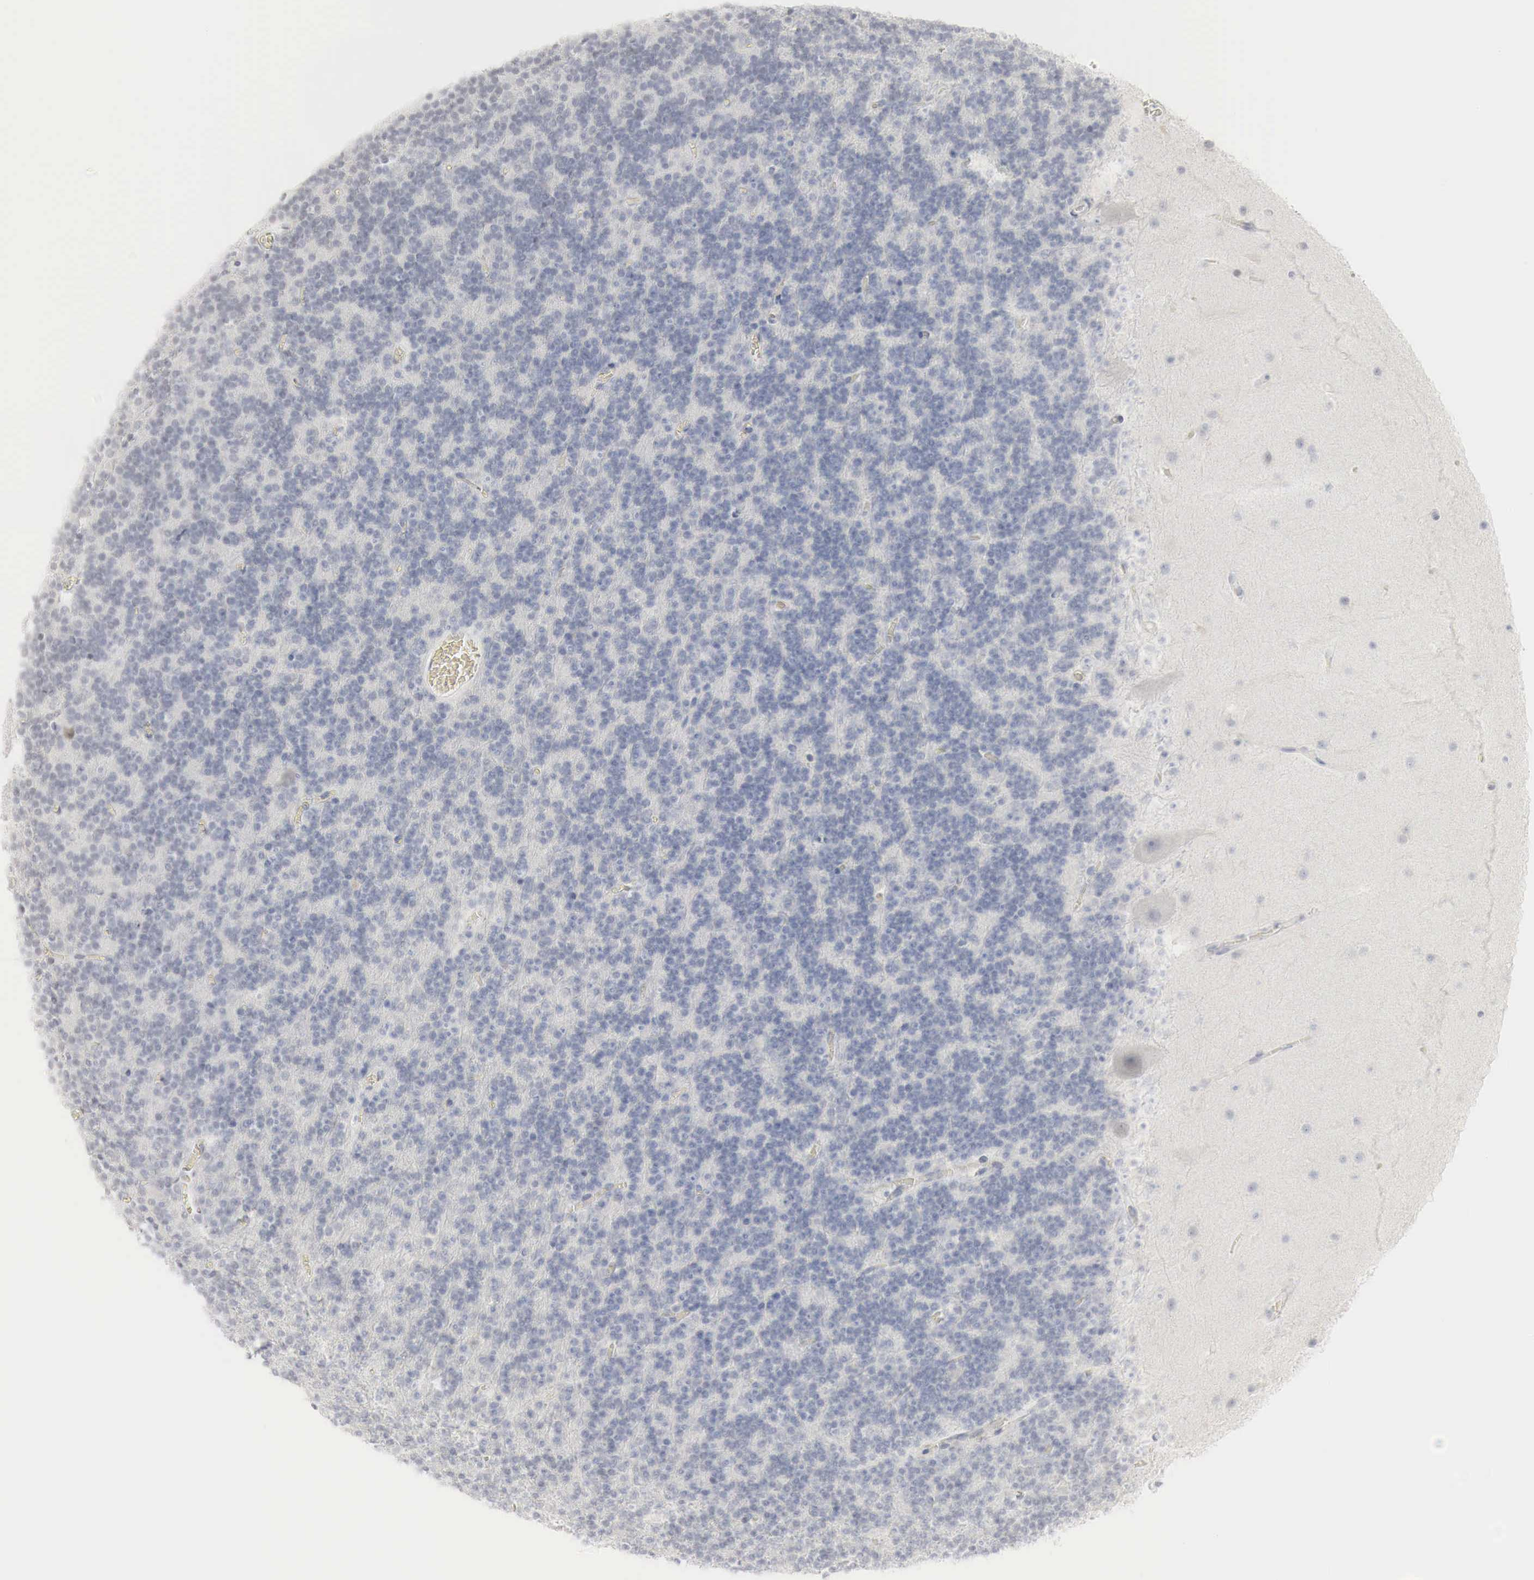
{"staining": {"intensity": "negative", "quantity": "none", "location": "none"}, "tissue": "cerebellum", "cell_type": "Cells in granular layer", "image_type": "normal", "snomed": [{"axis": "morphology", "description": "Normal tissue, NOS"}, {"axis": "topography", "description": "Cerebellum"}], "caption": "This micrograph is of normal cerebellum stained with immunohistochemistry to label a protein in brown with the nuclei are counter-stained blue. There is no positivity in cells in granular layer.", "gene": "TP63", "patient": {"sex": "male", "age": 45}}